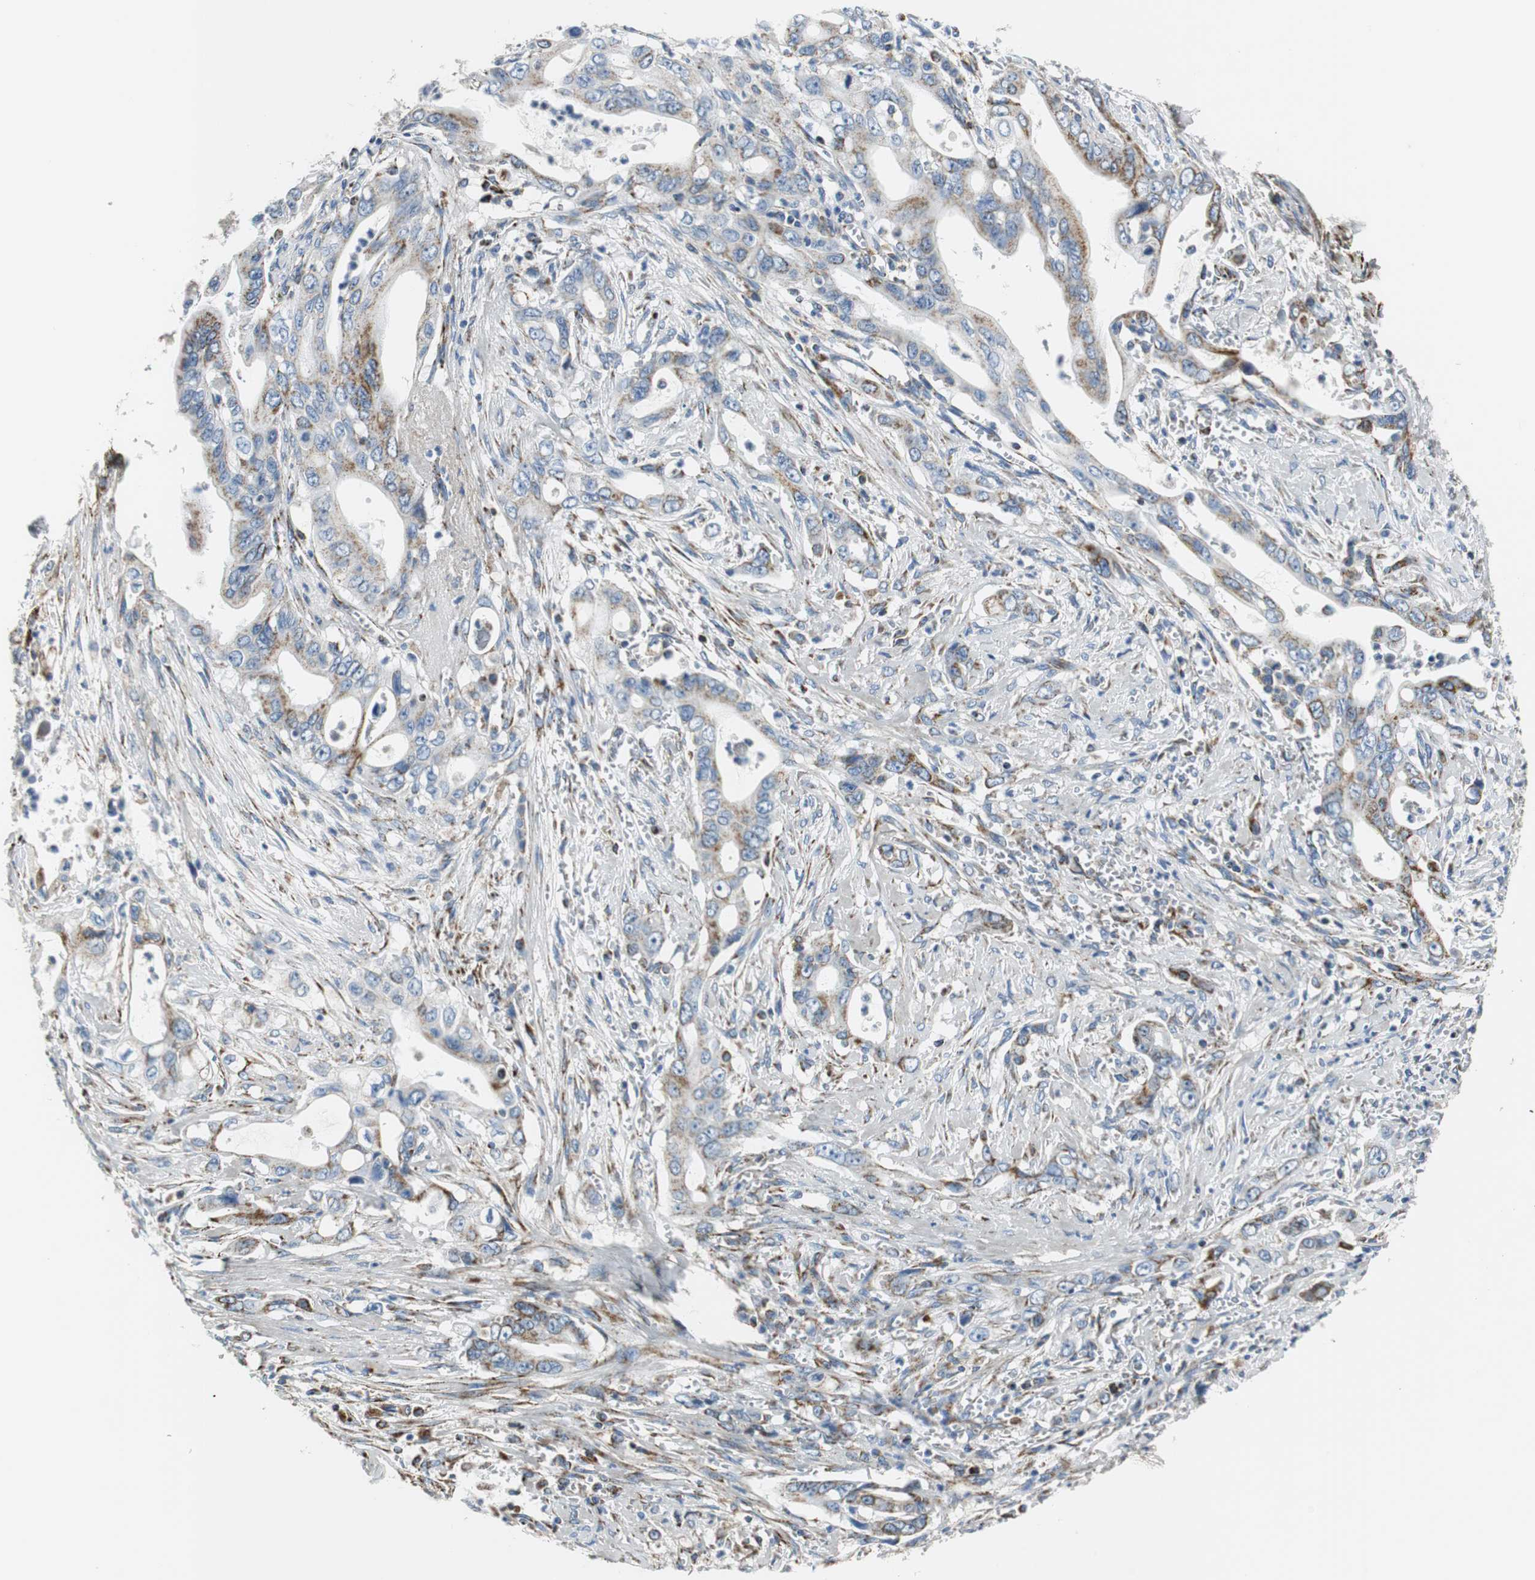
{"staining": {"intensity": "moderate", "quantity": "25%-75%", "location": "cytoplasmic/membranous"}, "tissue": "pancreatic cancer", "cell_type": "Tumor cells", "image_type": "cancer", "snomed": [{"axis": "morphology", "description": "Adenocarcinoma, NOS"}, {"axis": "topography", "description": "Pancreas"}], "caption": "Pancreatic cancer (adenocarcinoma) tissue shows moderate cytoplasmic/membranous positivity in approximately 25%-75% of tumor cells Nuclei are stained in blue.", "gene": "C1QTNF7", "patient": {"sex": "male", "age": 59}}